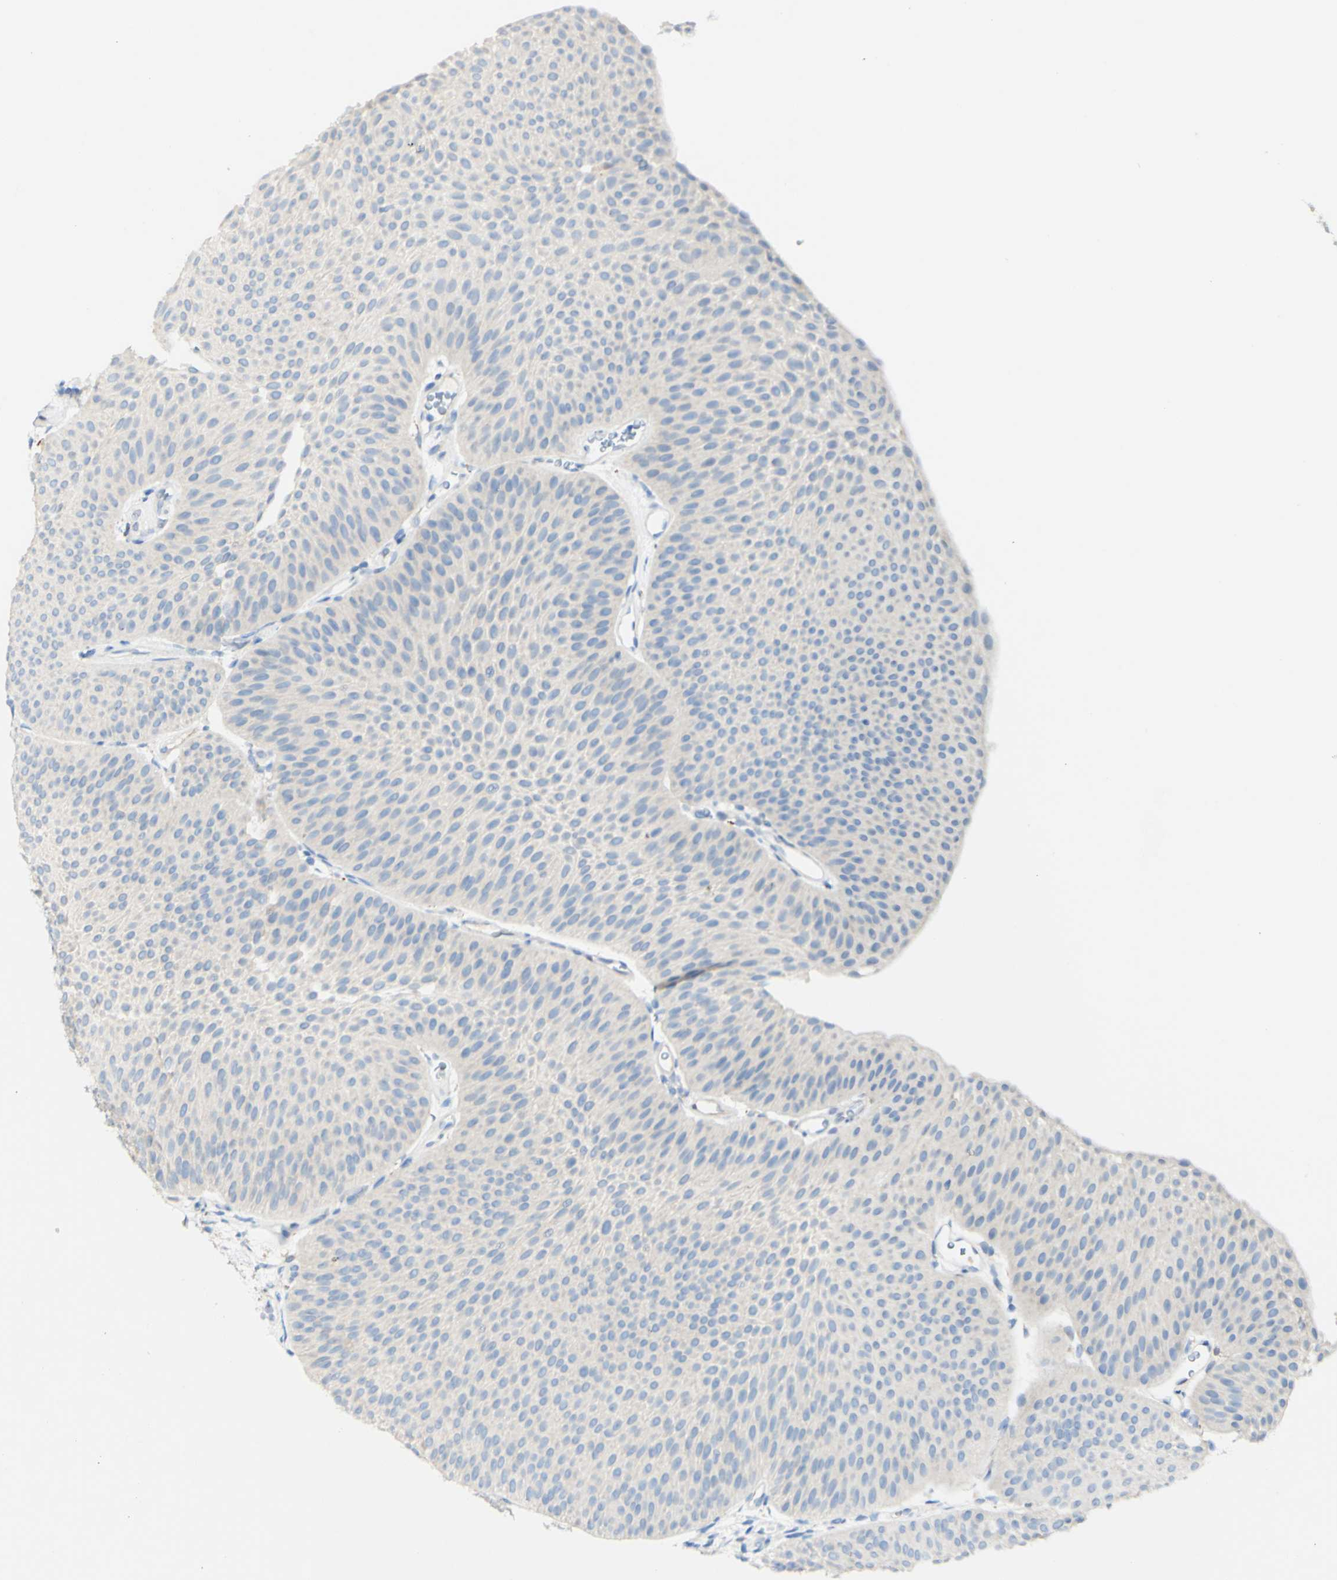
{"staining": {"intensity": "negative", "quantity": "none", "location": "none"}, "tissue": "urothelial cancer", "cell_type": "Tumor cells", "image_type": "cancer", "snomed": [{"axis": "morphology", "description": "Urothelial carcinoma, Low grade"}, {"axis": "topography", "description": "Urinary bladder"}], "caption": "This is an IHC histopathology image of low-grade urothelial carcinoma. There is no staining in tumor cells.", "gene": "FGF4", "patient": {"sex": "female", "age": 60}}